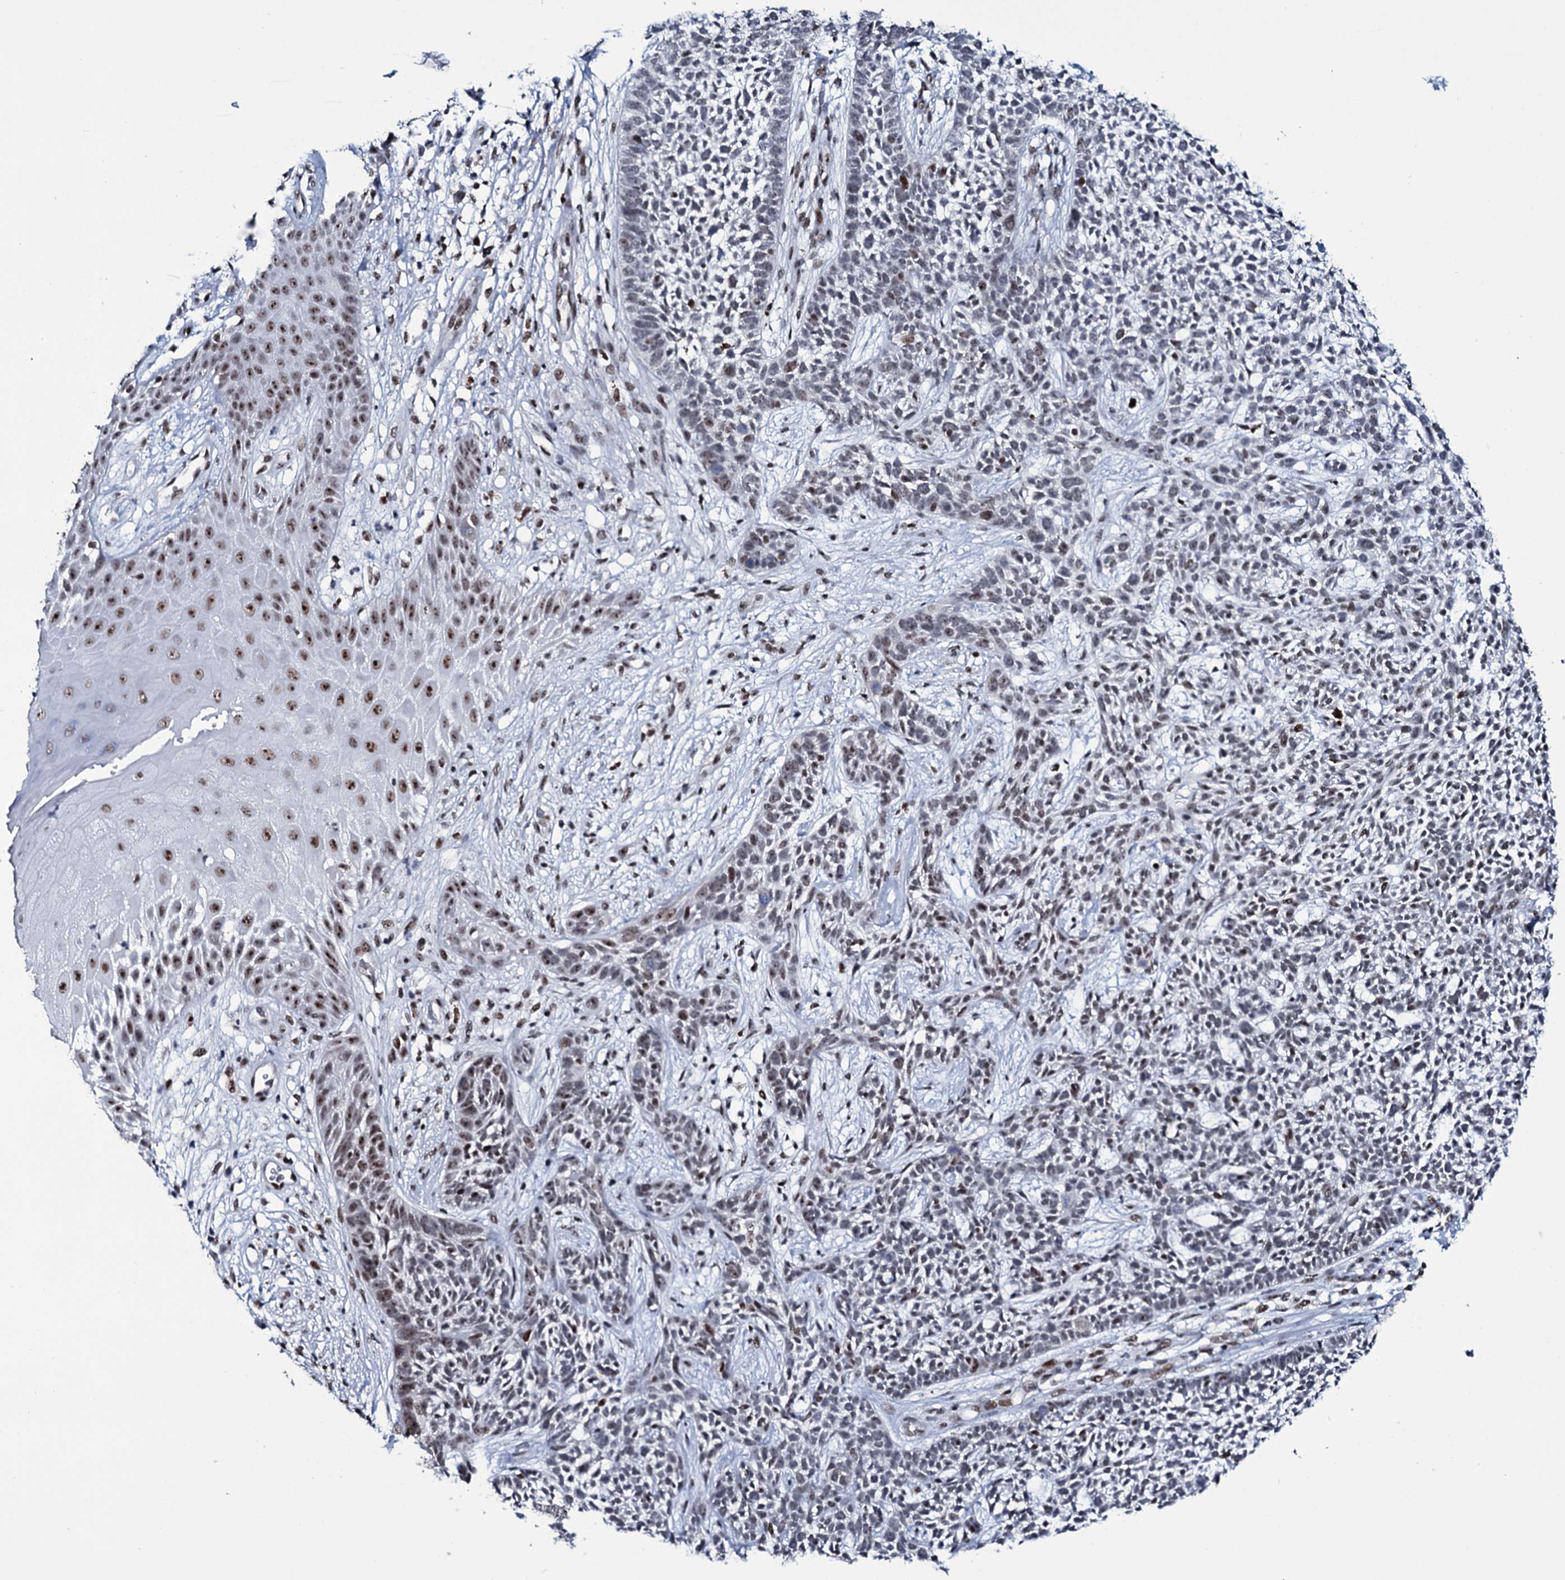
{"staining": {"intensity": "weak", "quantity": "<25%", "location": "nuclear"}, "tissue": "skin cancer", "cell_type": "Tumor cells", "image_type": "cancer", "snomed": [{"axis": "morphology", "description": "Basal cell carcinoma"}, {"axis": "topography", "description": "Skin"}], "caption": "This is an IHC histopathology image of skin cancer. There is no expression in tumor cells.", "gene": "ZMIZ2", "patient": {"sex": "female", "age": 84}}